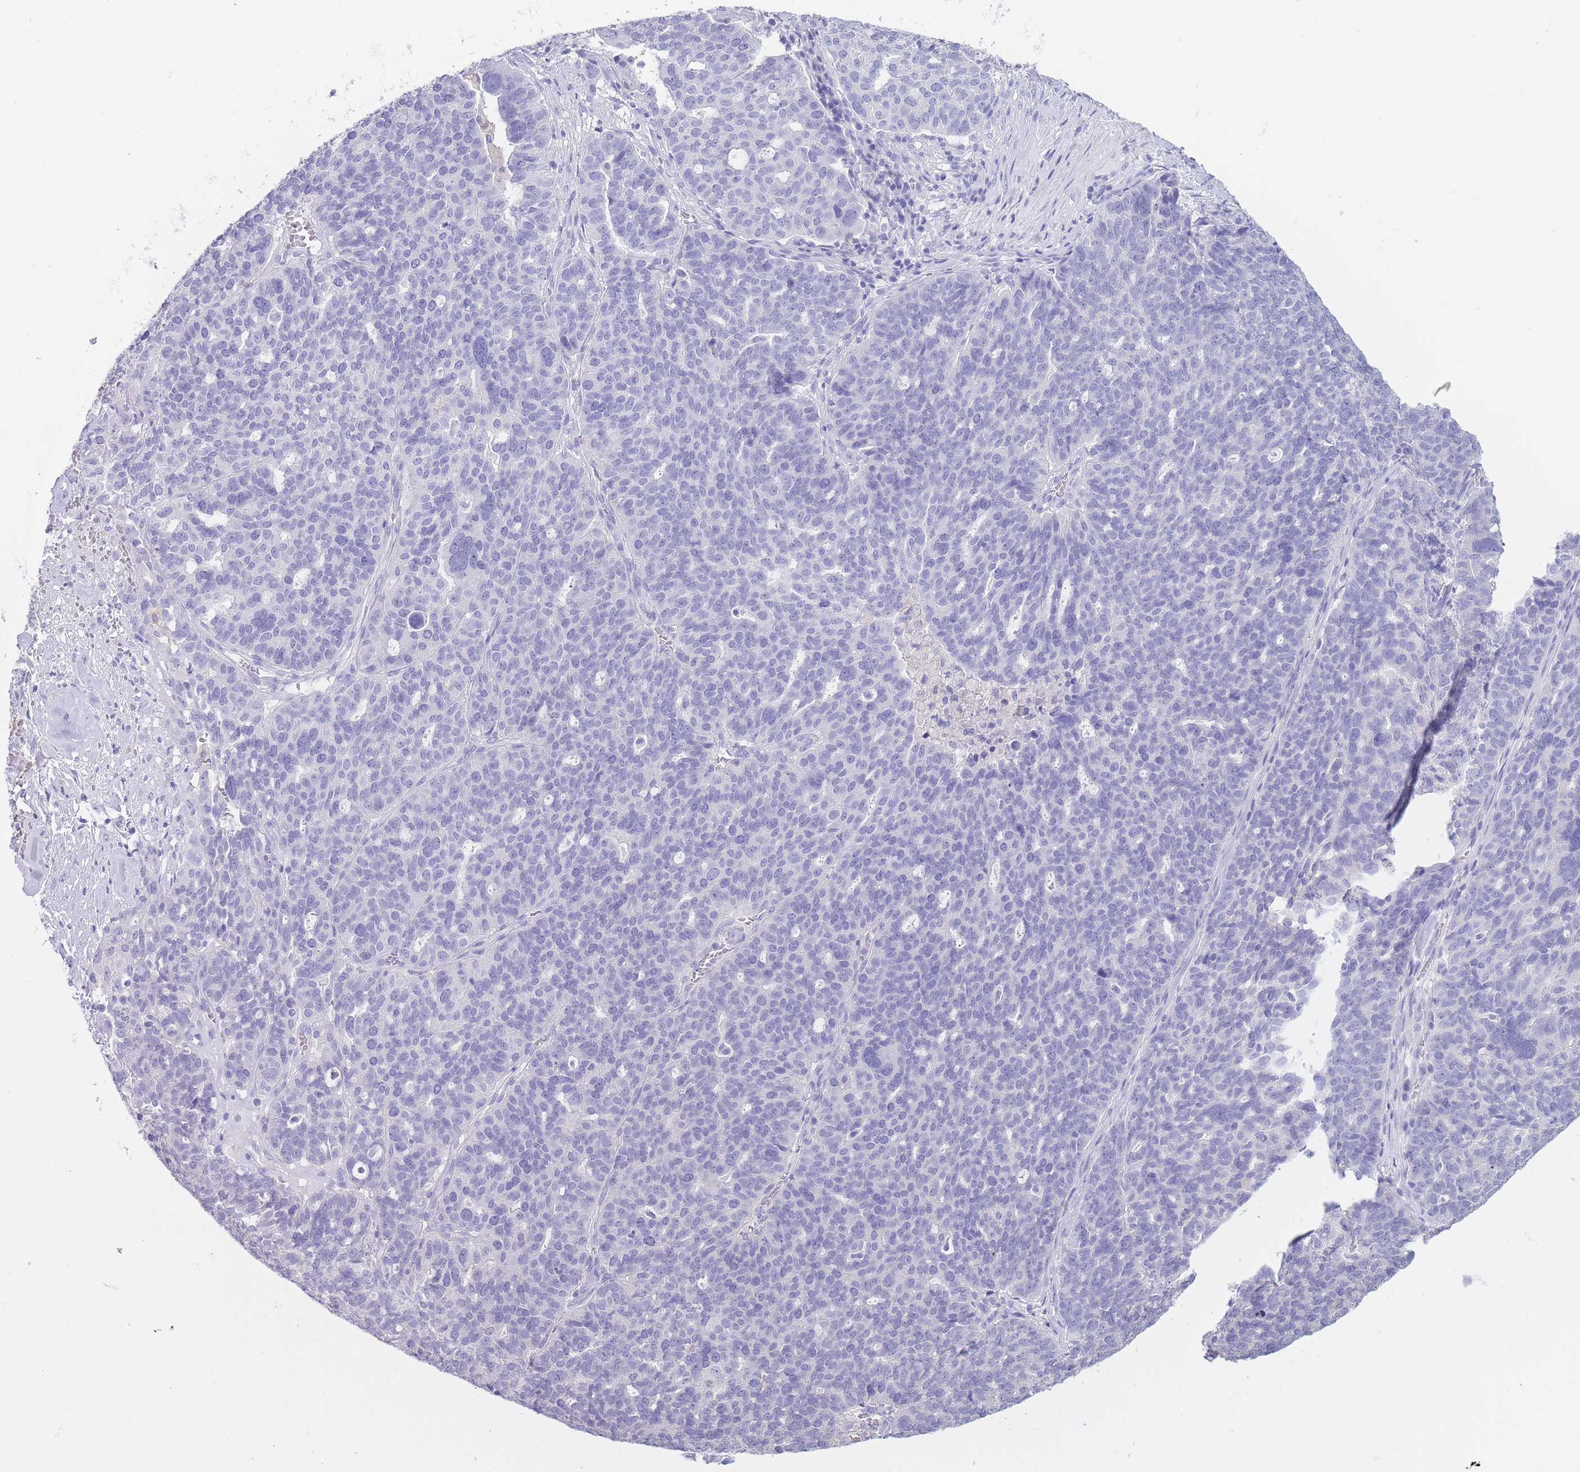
{"staining": {"intensity": "negative", "quantity": "none", "location": "none"}, "tissue": "ovarian cancer", "cell_type": "Tumor cells", "image_type": "cancer", "snomed": [{"axis": "morphology", "description": "Cystadenocarcinoma, serous, NOS"}, {"axis": "topography", "description": "Ovary"}], "caption": "Immunohistochemistry (IHC) photomicrograph of neoplastic tissue: serous cystadenocarcinoma (ovarian) stained with DAB (3,3'-diaminobenzidine) reveals no significant protein expression in tumor cells. The staining is performed using DAB (3,3'-diaminobenzidine) brown chromogen with nuclei counter-stained in using hematoxylin.", "gene": "CD37", "patient": {"sex": "female", "age": 59}}